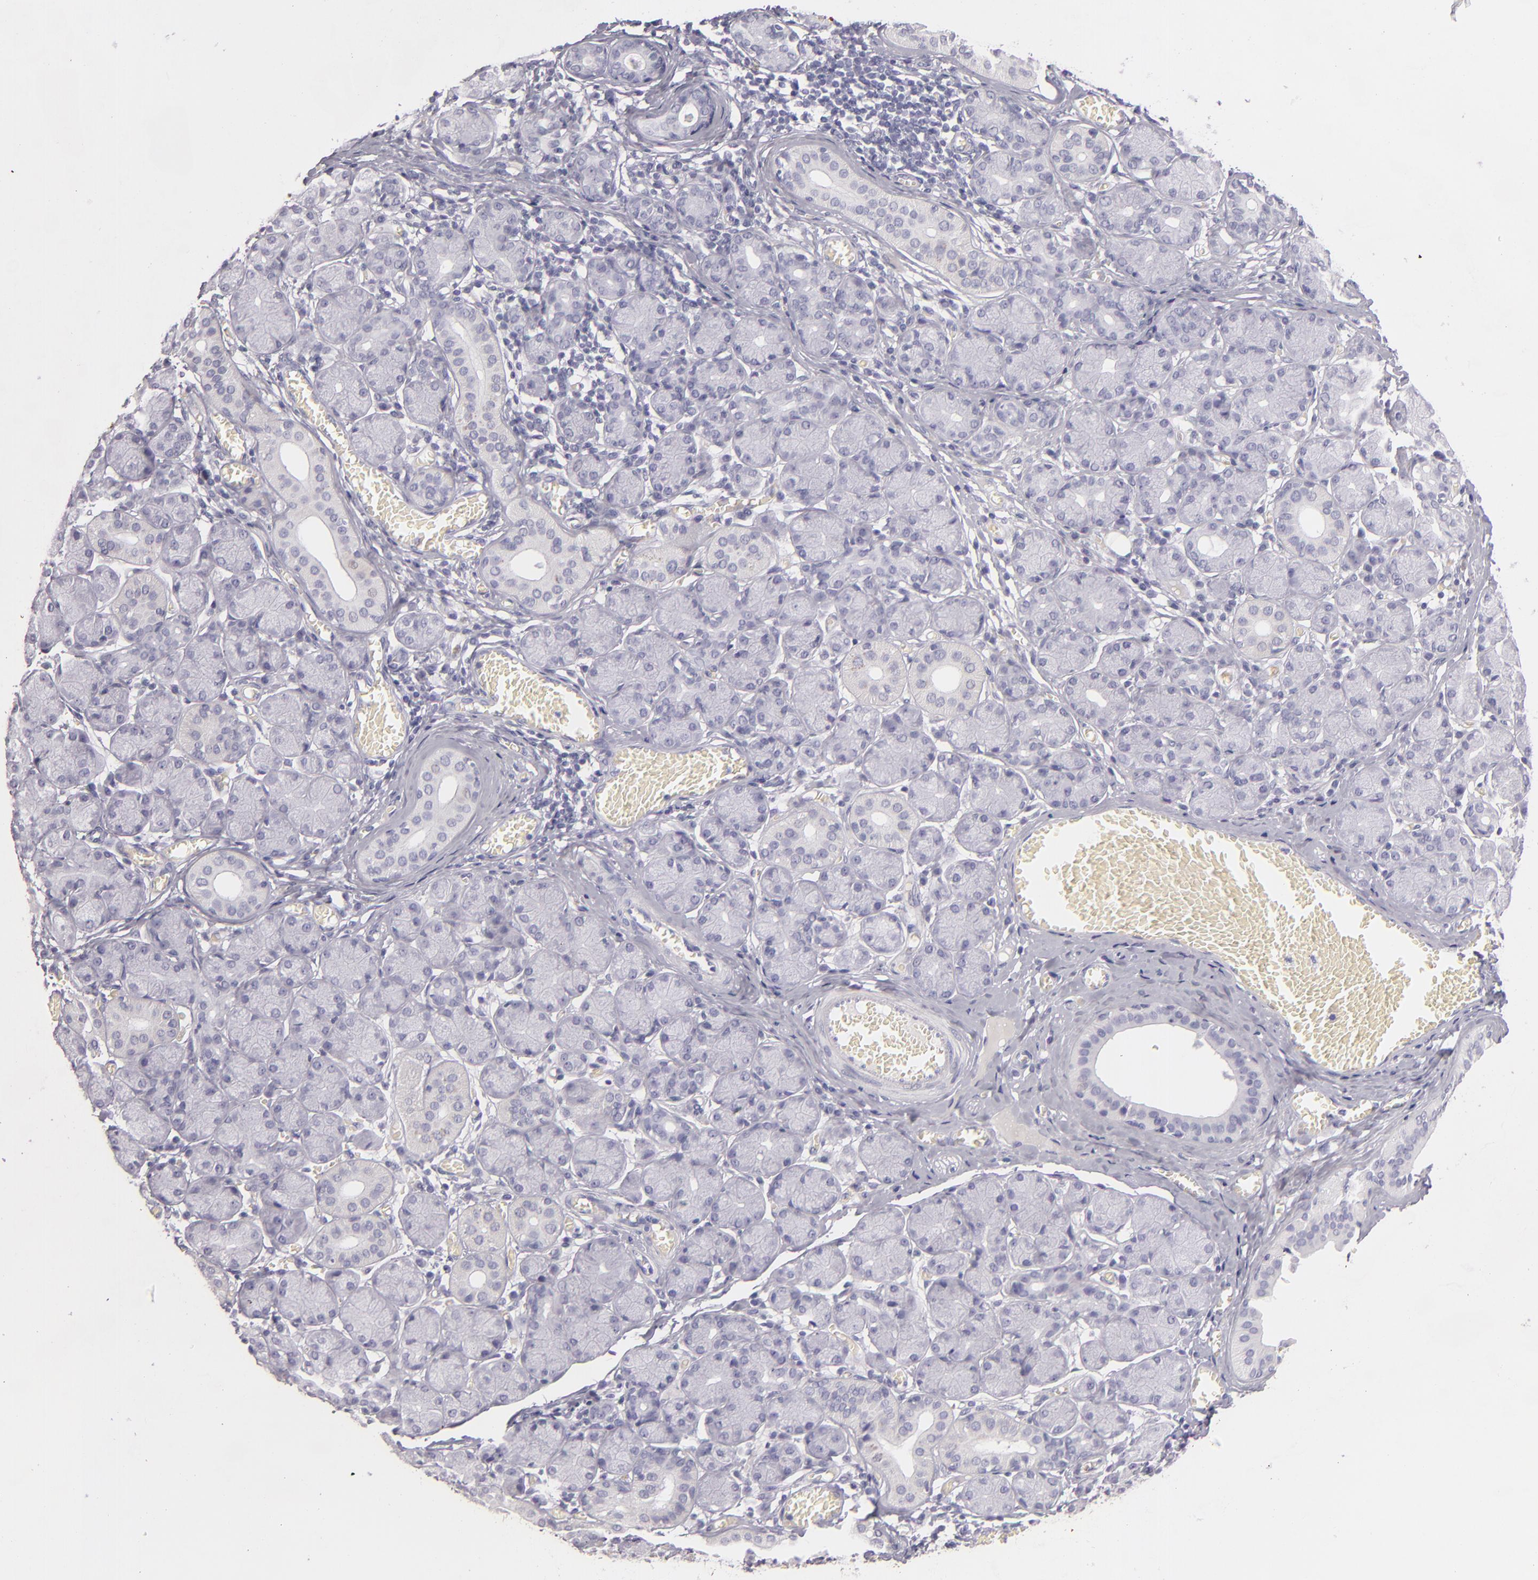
{"staining": {"intensity": "negative", "quantity": "none", "location": "none"}, "tissue": "salivary gland", "cell_type": "Glandular cells", "image_type": "normal", "snomed": [{"axis": "morphology", "description": "Normal tissue, NOS"}, {"axis": "topography", "description": "Salivary gland"}], "caption": "High power microscopy image of an immunohistochemistry (IHC) photomicrograph of benign salivary gland, revealing no significant positivity in glandular cells. Nuclei are stained in blue.", "gene": "FABP1", "patient": {"sex": "female", "age": 24}}